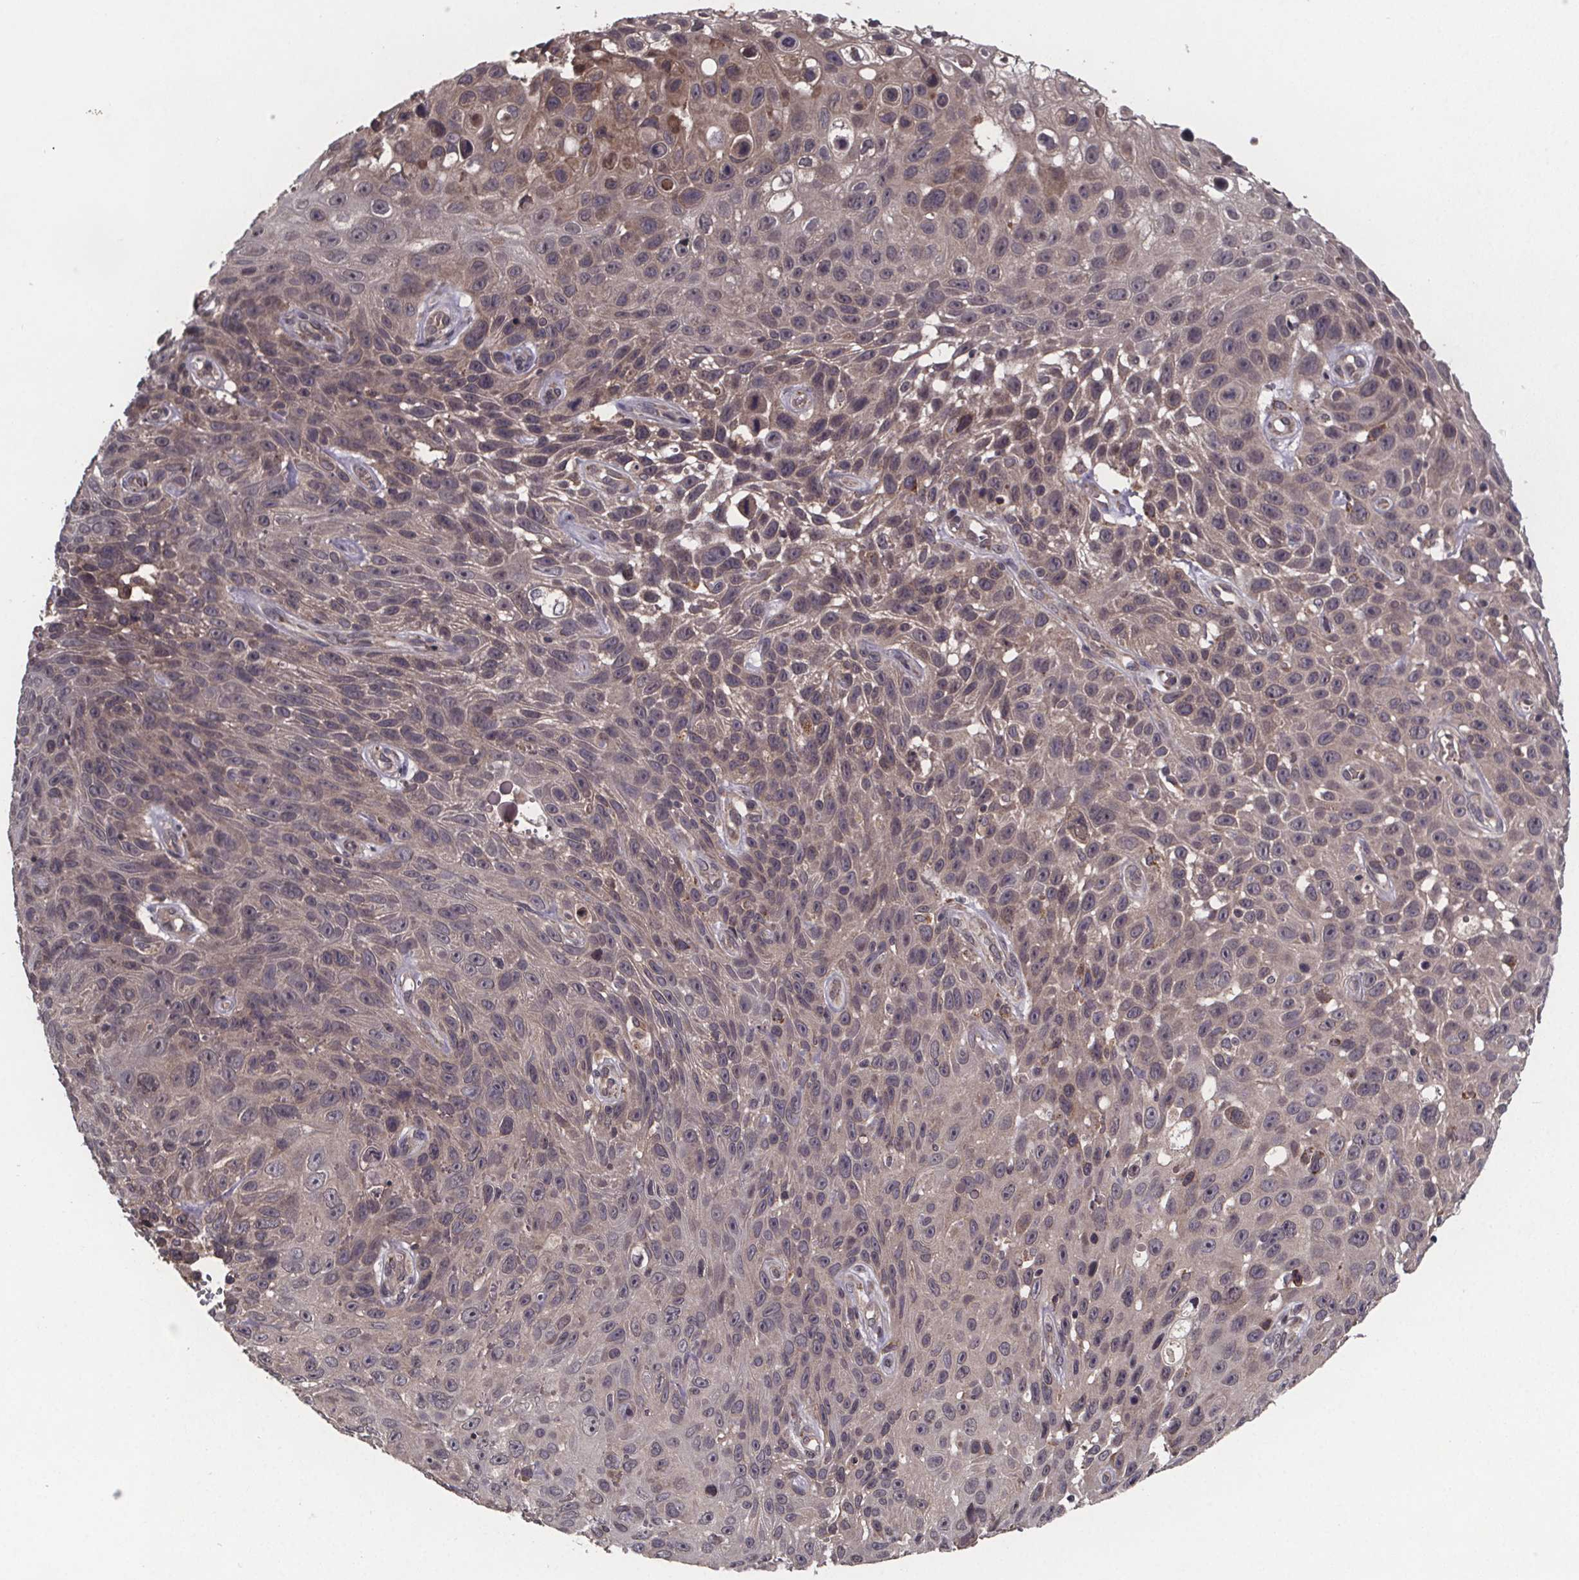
{"staining": {"intensity": "weak", "quantity": ">75%", "location": "cytoplasmic/membranous"}, "tissue": "skin cancer", "cell_type": "Tumor cells", "image_type": "cancer", "snomed": [{"axis": "morphology", "description": "Squamous cell carcinoma, NOS"}, {"axis": "topography", "description": "Skin"}], "caption": "High-magnification brightfield microscopy of squamous cell carcinoma (skin) stained with DAB (3,3'-diaminobenzidine) (brown) and counterstained with hematoxylin (blue). tumor cells exhibit weak cytoplasmic/membranous positivity is seen in about>75% of cells.", "gene": "SAT1", "patient": {"sex": "male", "age": 82}}